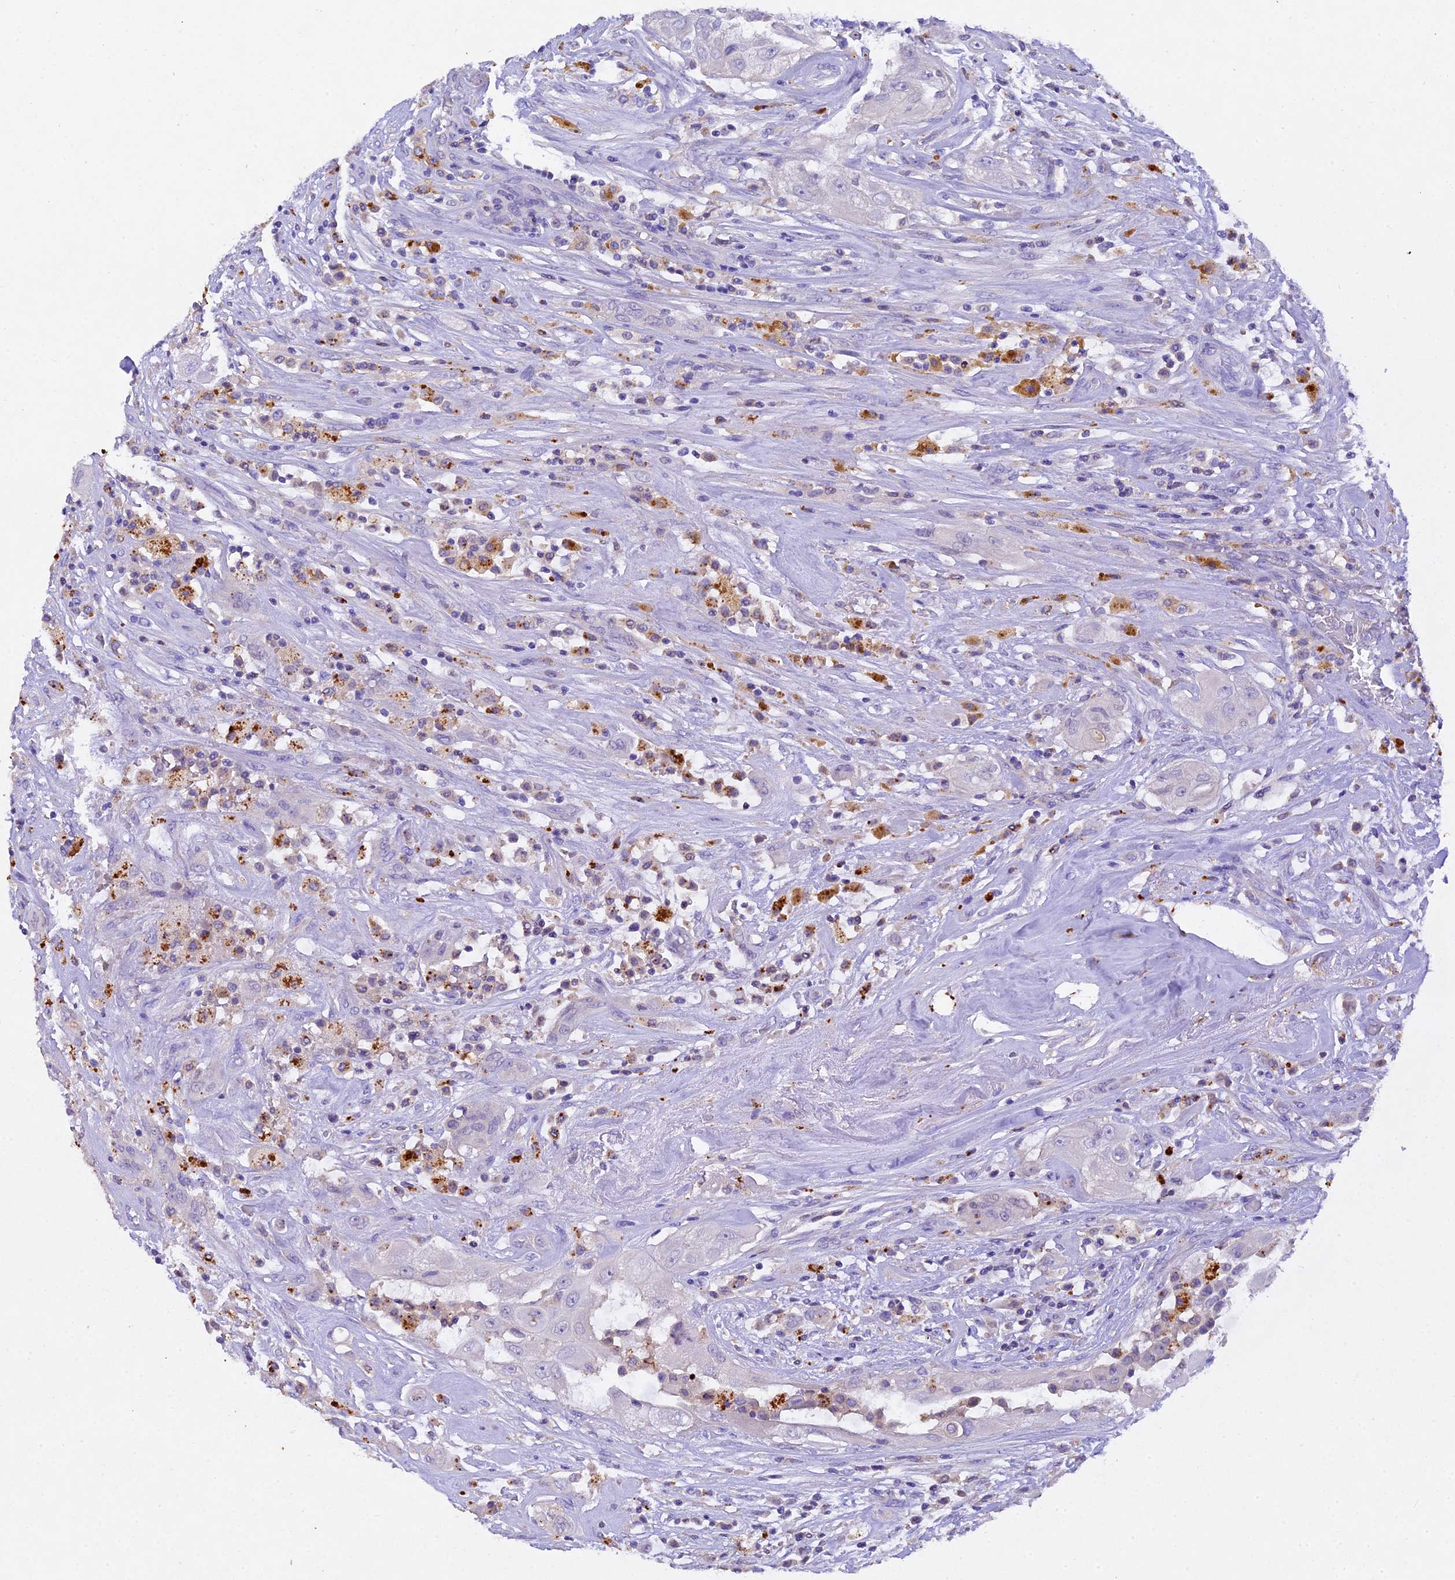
{"staining": {"intensity": "negative", "quantity": "none", "location": "none"}, "tissue": "thyroid cancer", "cell_type": "Tumor cells", "image_type": "cancer", "snomed": [{"axis": "morphology", "description": "Papillary adenocarcinoma, NOS"}, {"axis": "topography", "description": "Thyroid gland"}], "caption": "Immunohistochemistry (IHC) of human papillary adenocarcinoma (thyroid) shows no expression in tumor cells. The staining is performed using DAB brown chromogen with nuclei counter-stained in using hematoxylin.", "gene": "TGDS", "patient": {"sex": "female", "age": 59}}